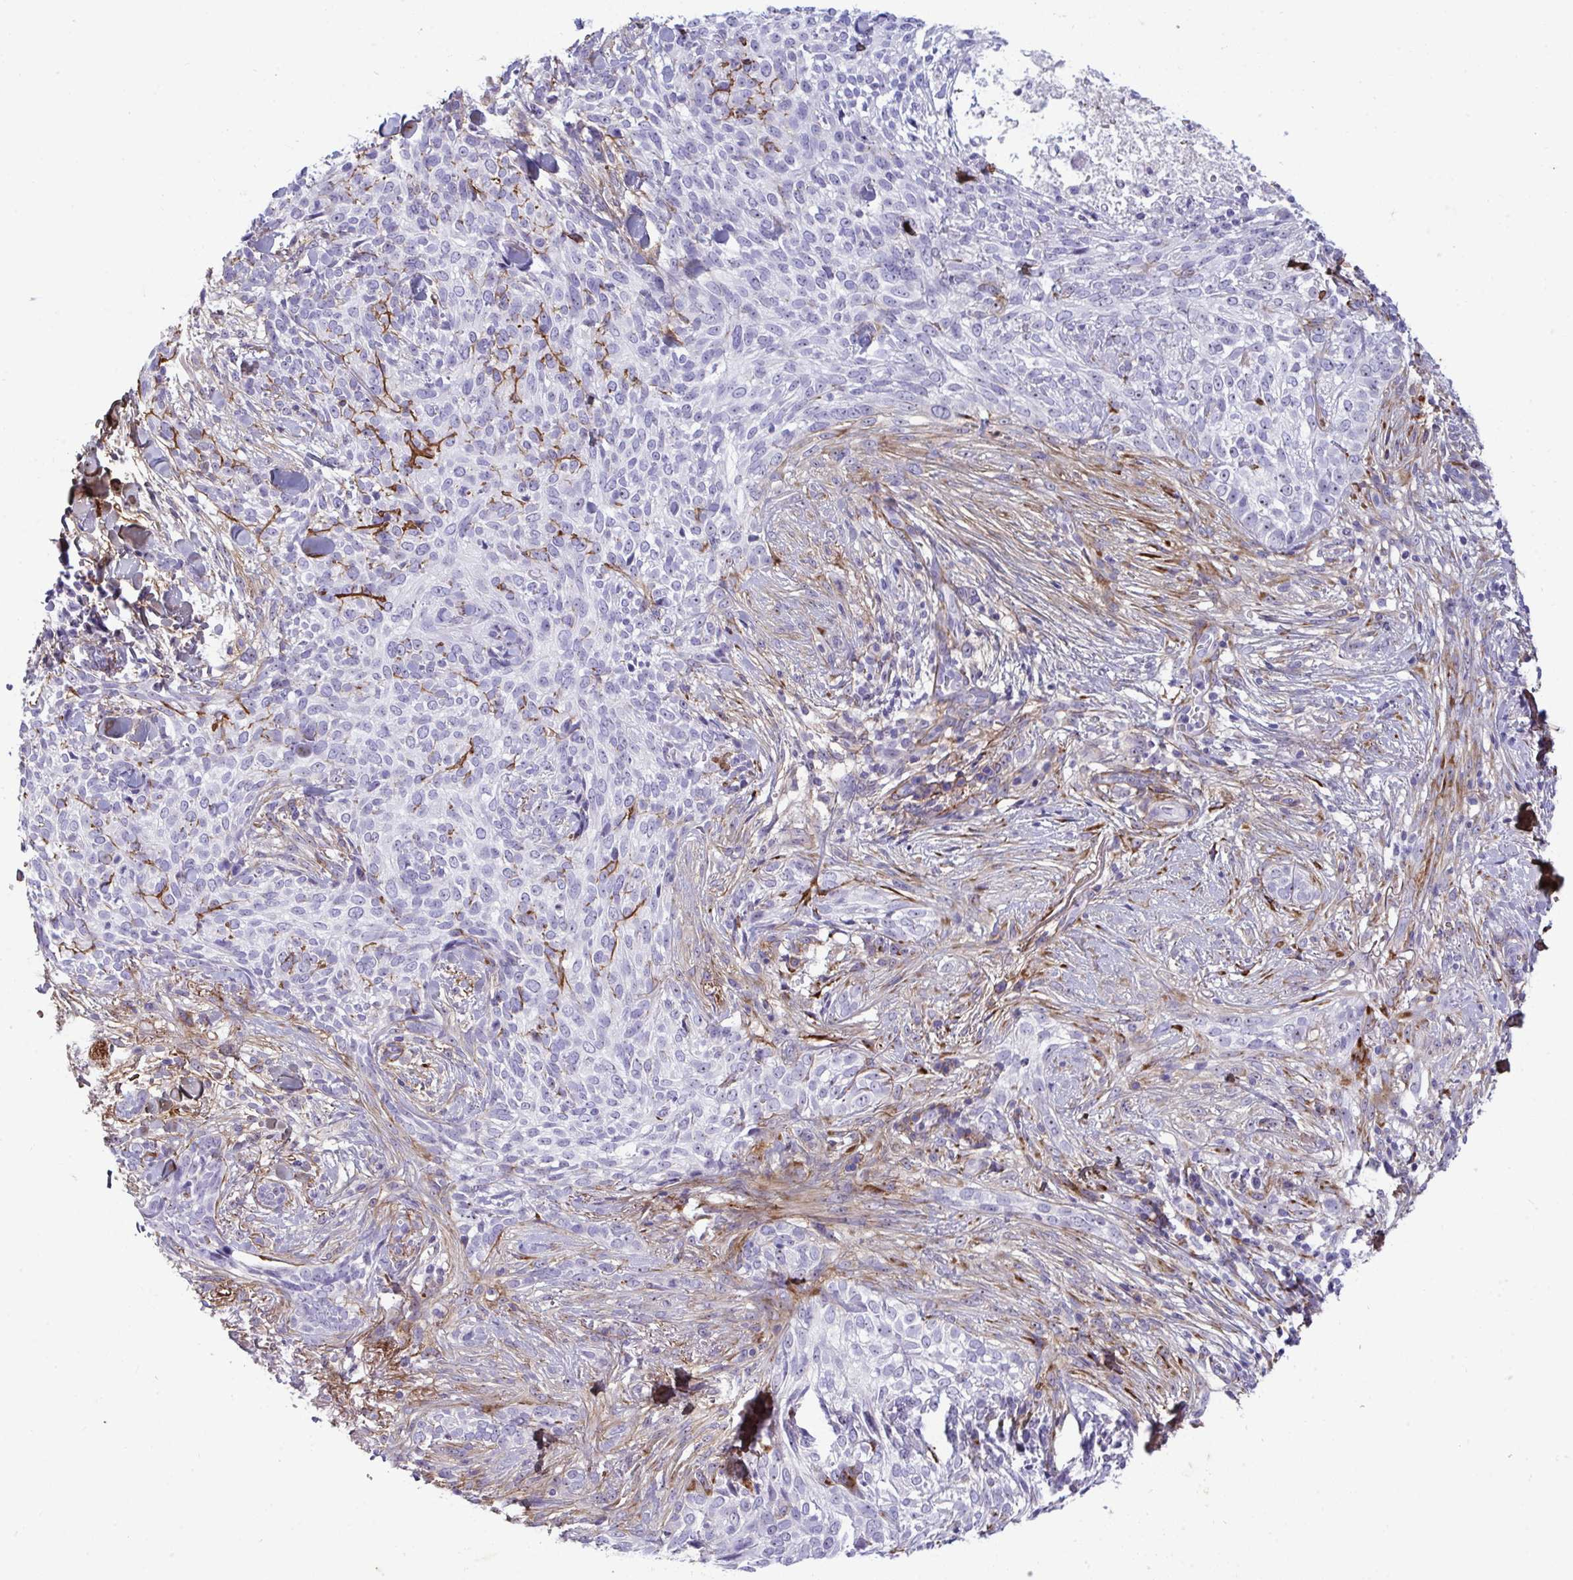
{"staining": {"intensity": "negative", "quantity": "none", "location": "none"}, "tissue": "skin cancer", "cell_type": "Tumor cells", "image_type": "cancer", "snomed": [{"axis": "morphology", "description": "Basal cell carcinoma"}, {"axis": "topography", "description": "Skin"}, {"axis": "topography", "description": "Skin of face"}], "caption": "This is an immunohistochemistry (IHC) micrograph of skin cancer (basal cell carcinoma). There is no expression in tumor cells.", "gene": "LHFPL6", "patient": {"sex": "female", "age": 90}}